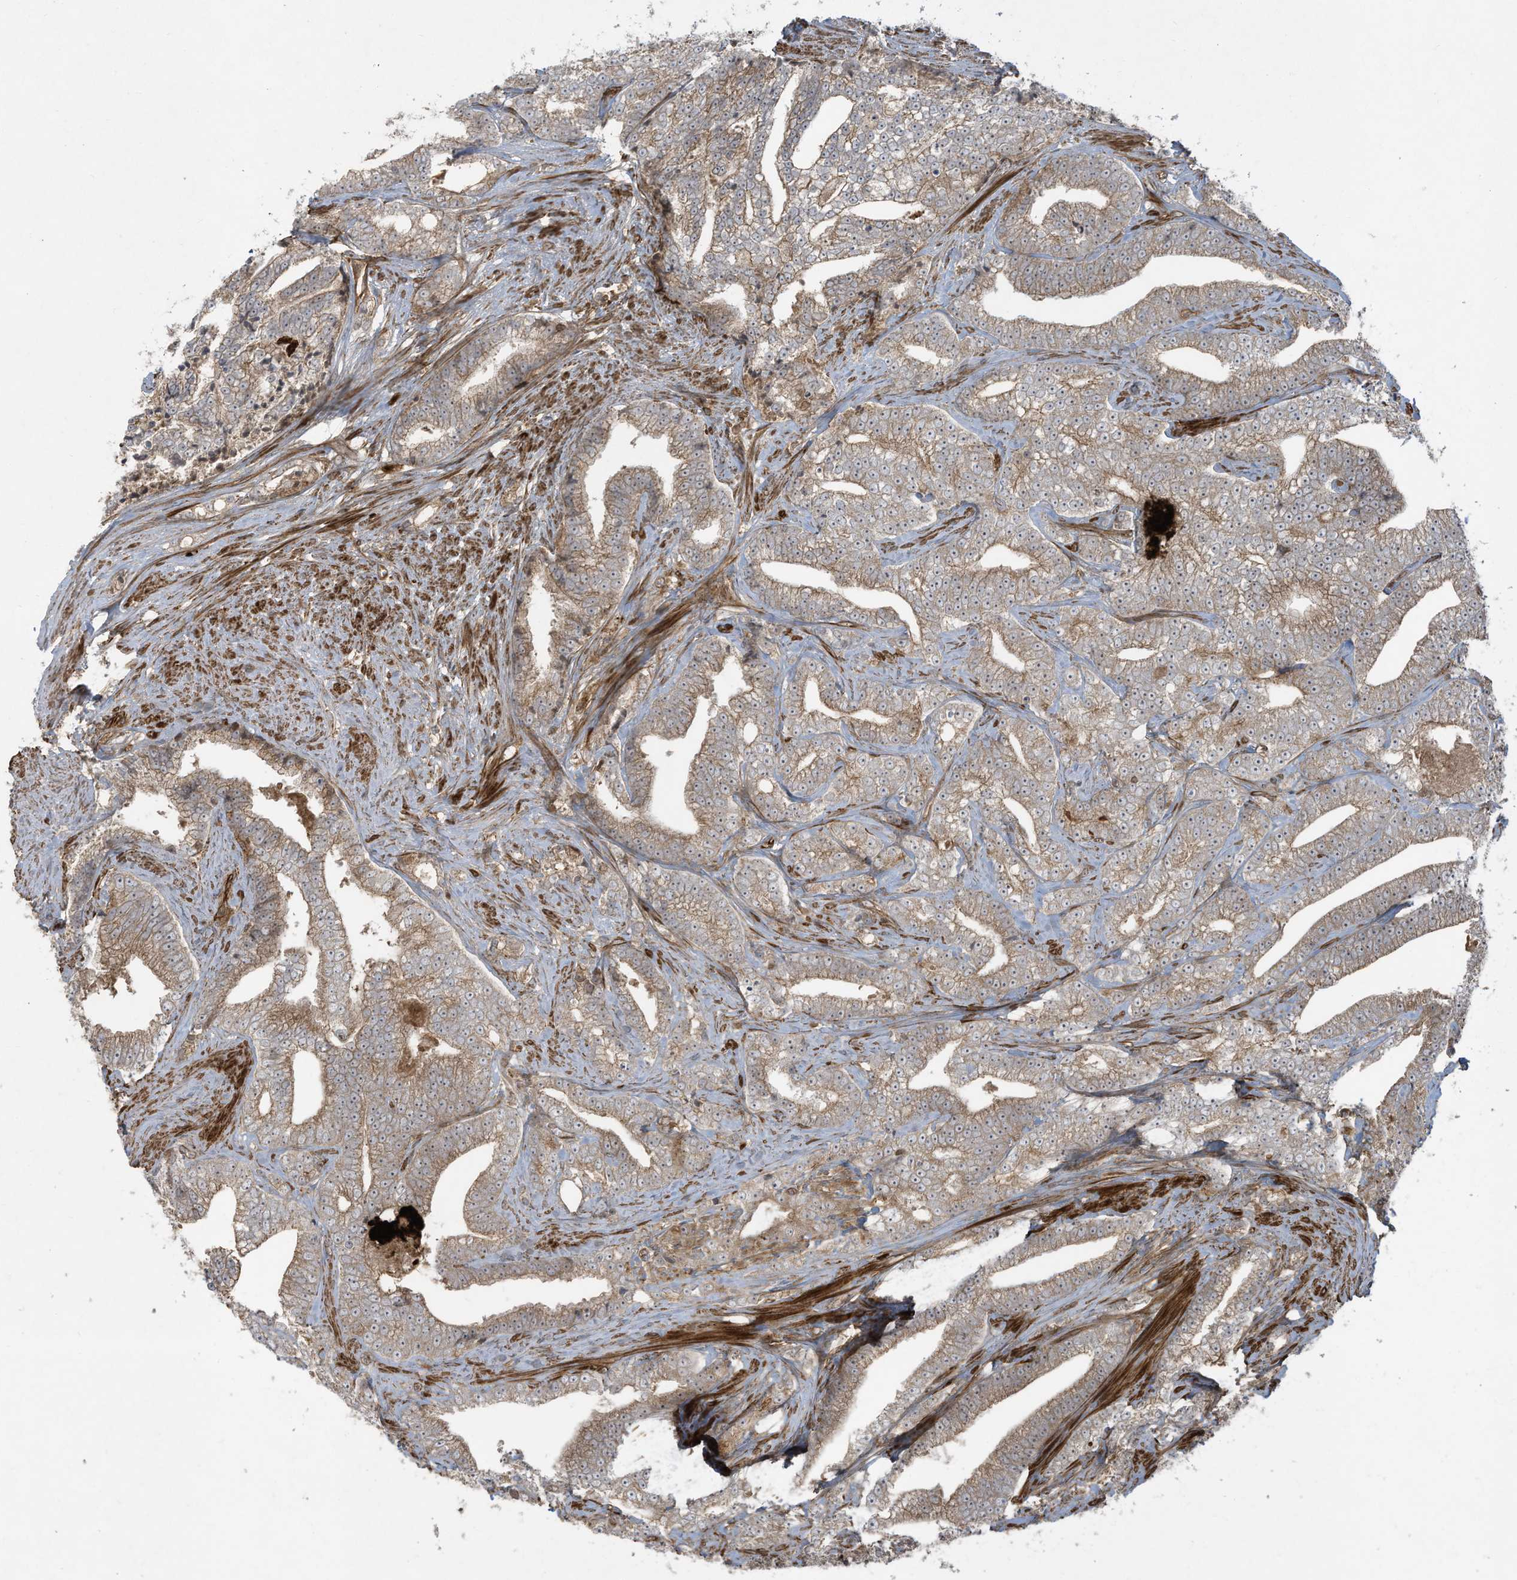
{"staining": {"intensity": "moderate", "quantity": ">75%", "location": "cytoplasmic/membranous"}, "tissue": "prostate cancer", "cell_type": "Tumor cells", "image_type": "cancer", "snomed": [{"axis": "morphology", "description": "Adenocarcinoma, High grade"}, {"axis": "topography", "description": "Prostate and seminal vesicle, NOS"}], "caption": "Protein staining shows moderate cytoplasmic/membranous positivity in about >75% of tumor cells in adenocarcinoma (high-grade) (prostate).", "gene": "DDIT4", "patient": {"sex": "male", "age": 67}}